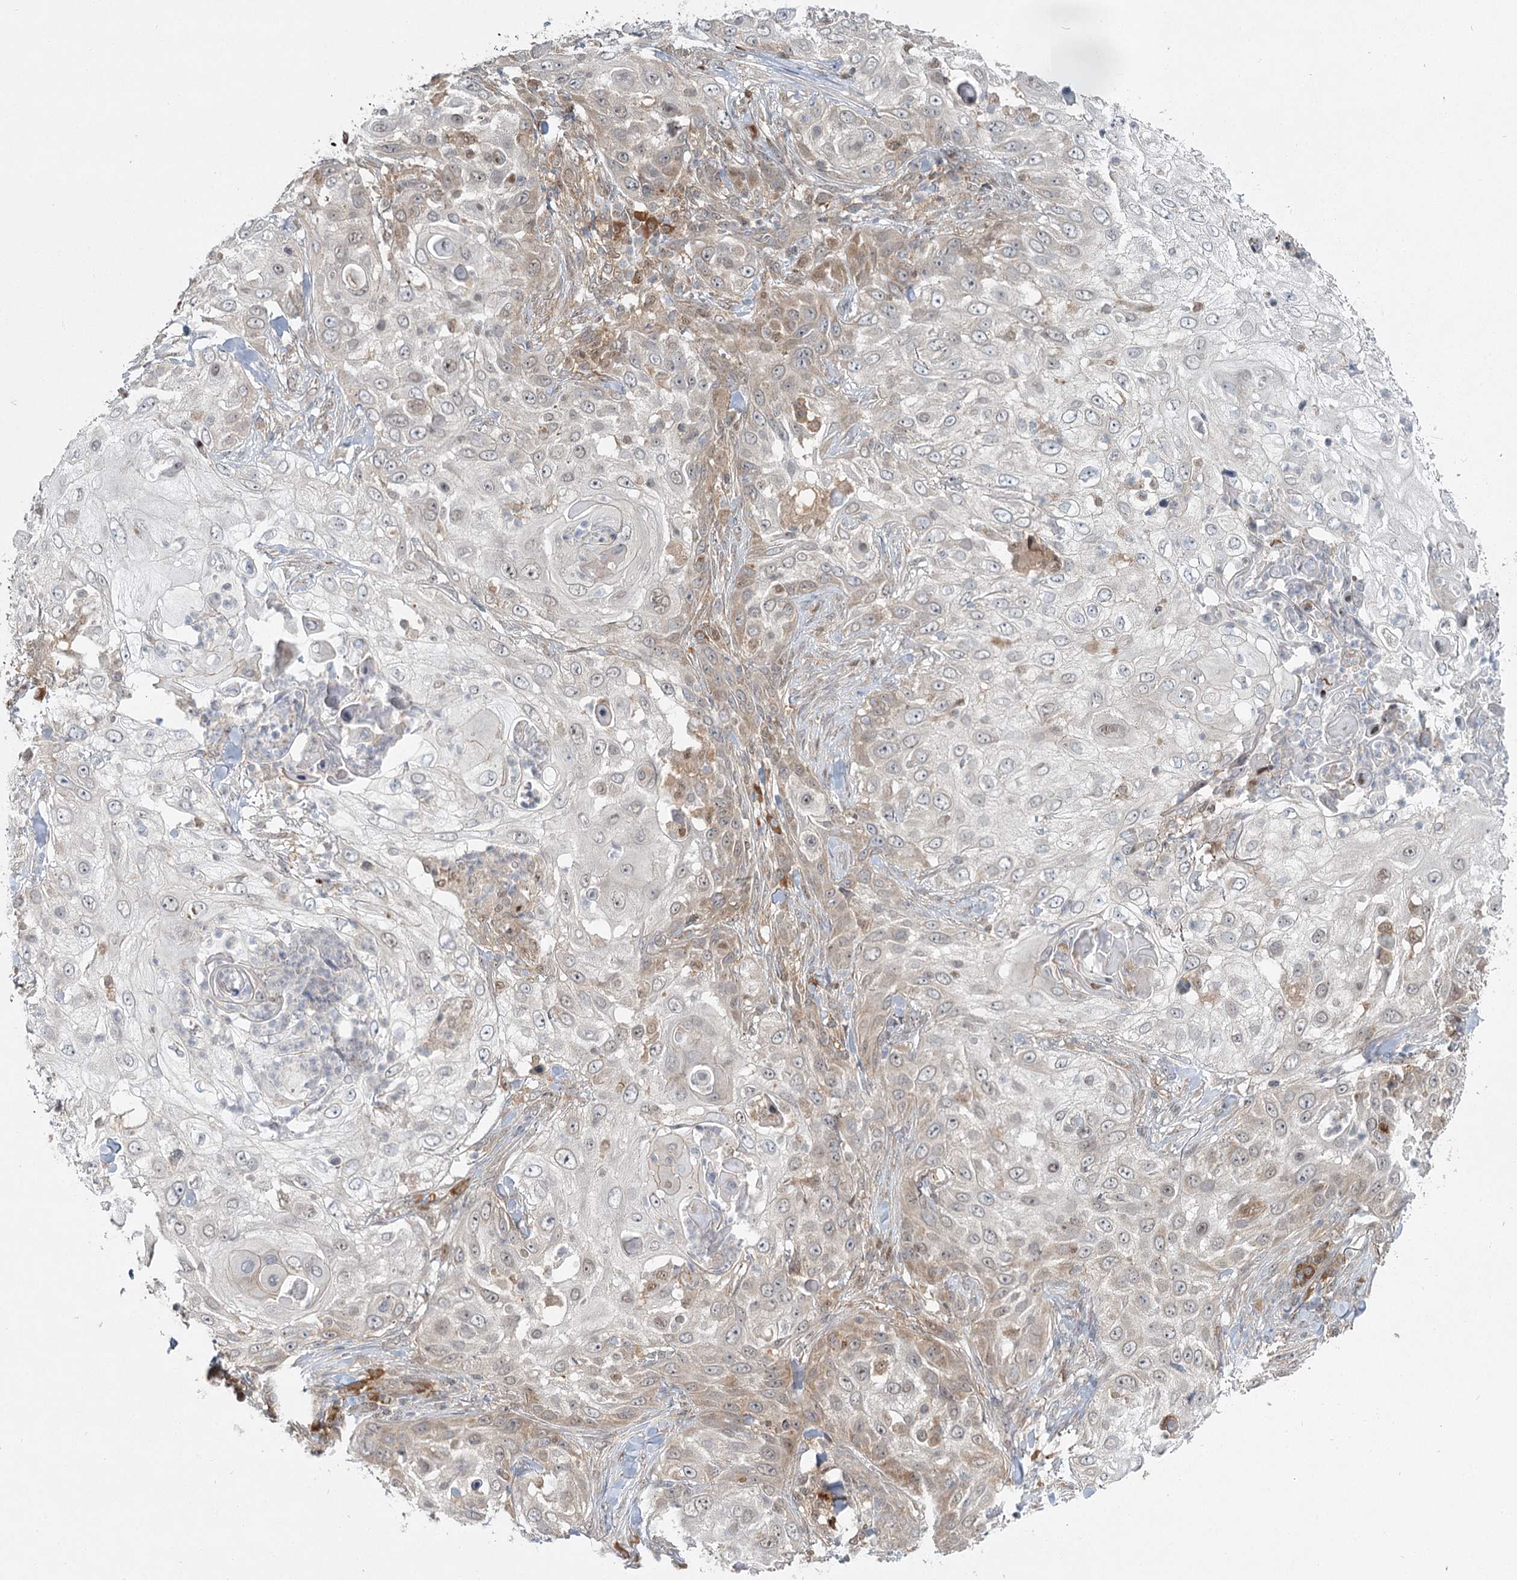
{"staining": {"intensity": "weak", "quantity": "25%-75%", "location": "cytoplasmic/membranous"}, "tissue": "skin cancer", "cell_type": "Tumor cells", "image_type": "cancer", "snomed": [{"axis": "morphology", "description": "Squamous cell carcinoma, NOS"}, {"axis": "topography", "description": "Skin"}], "caption": "Immunohistochemistry of squamous cell carcinoma (skin) displays low levels of weak cytoplasmic/membranous staining in approximately 25%-75% of tumor cells.", "gene": "THNSL1", "patient": {"sex": "female", "age": 44}}